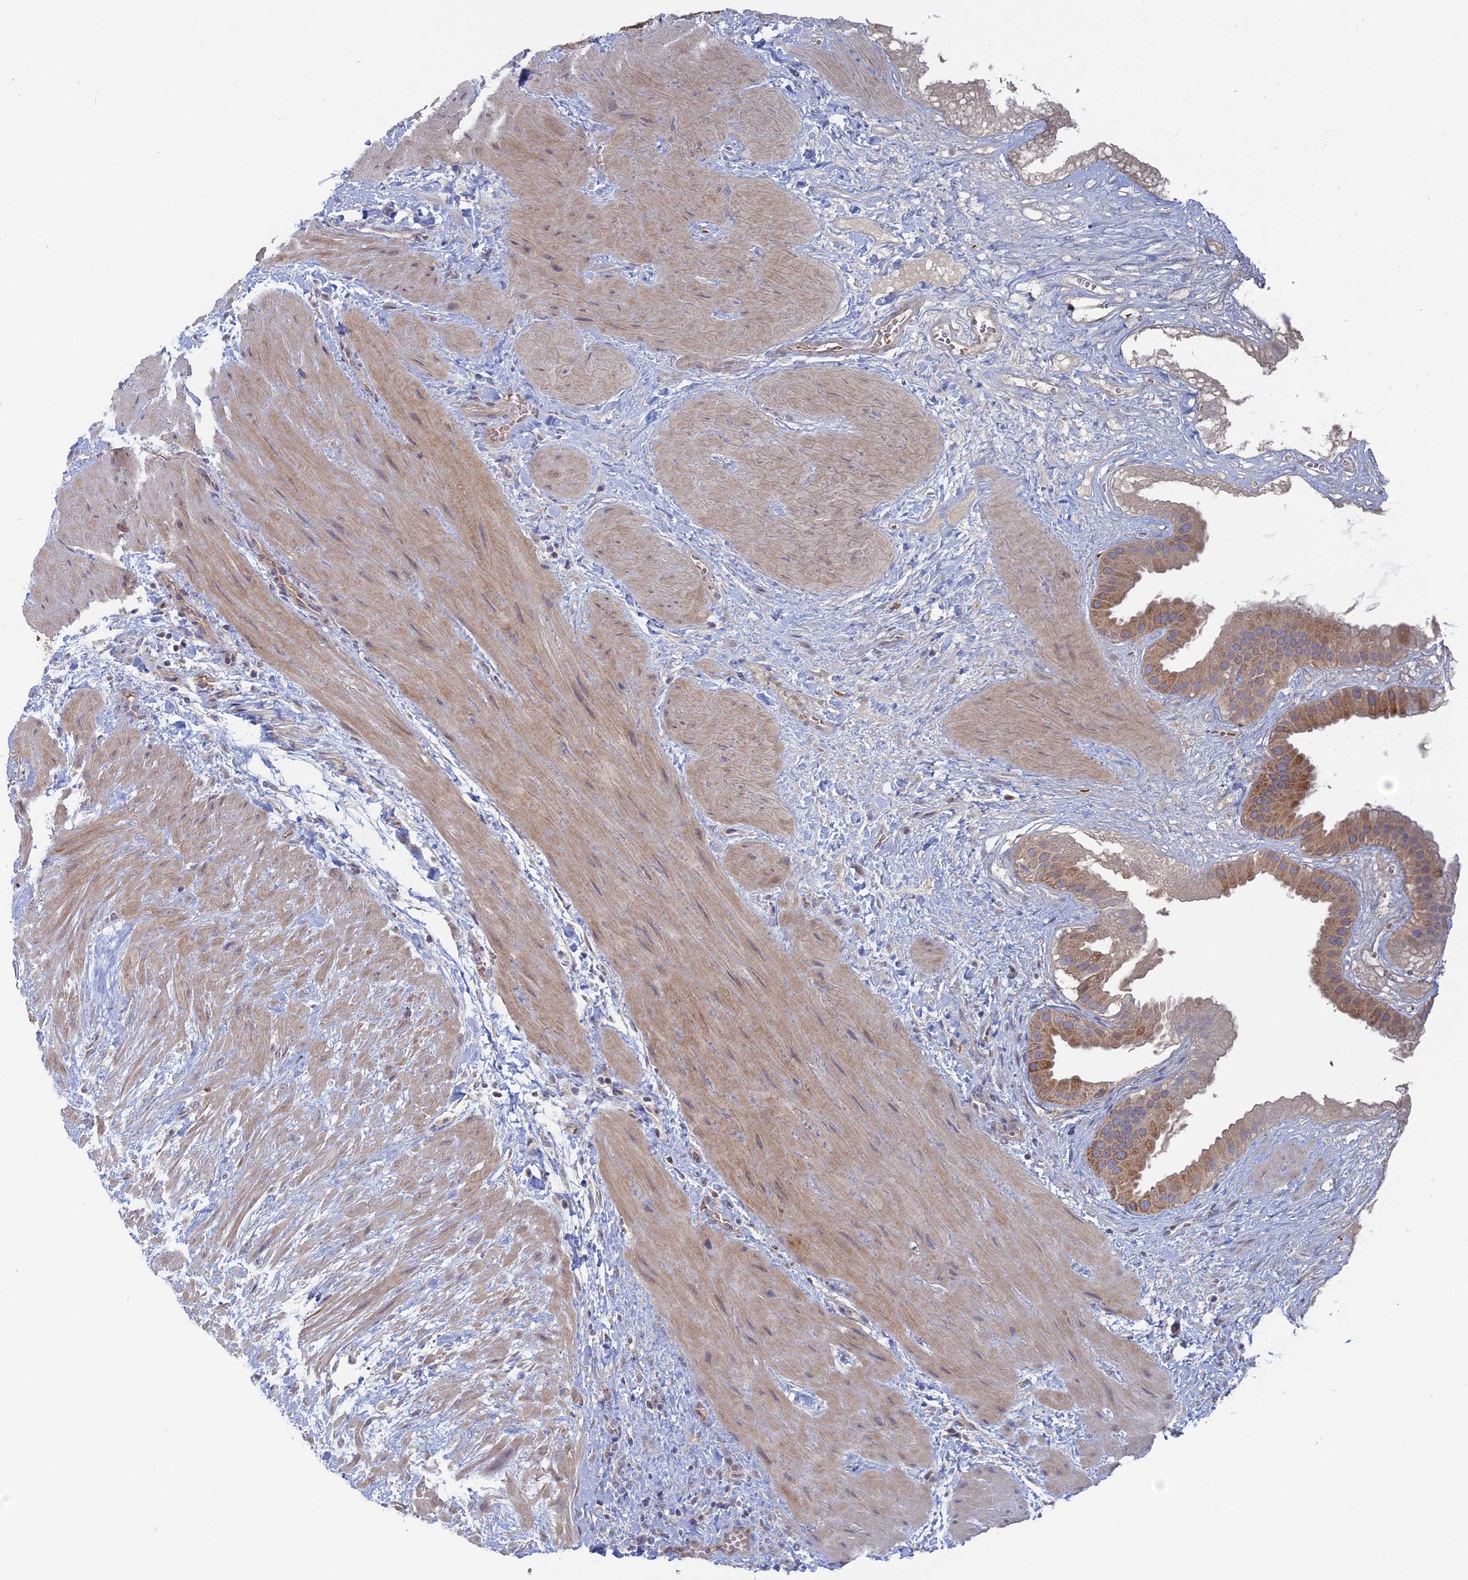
{"staining": {"intensity": "moderate", "quantity": ">75%", "location": "cytoplasmic/membranous"}, "tissue": "gallbladder", "cell_type": "Glandular cells", "image_type": "normal", "snomed": [{"axis": "morphology", "description": "Normal tissue, NOS"}, {"axis": "topography", "description": "Gallbladder"}], "caption": "This is a micrograph of immunohistochemistry (IHC) staining of normal gallbladder, which shows moderate staining in the cytoplasmic/membranous of glandular cells.", "gene": "TBC1D30", "patient": {"sex": "male", "age": 55}}